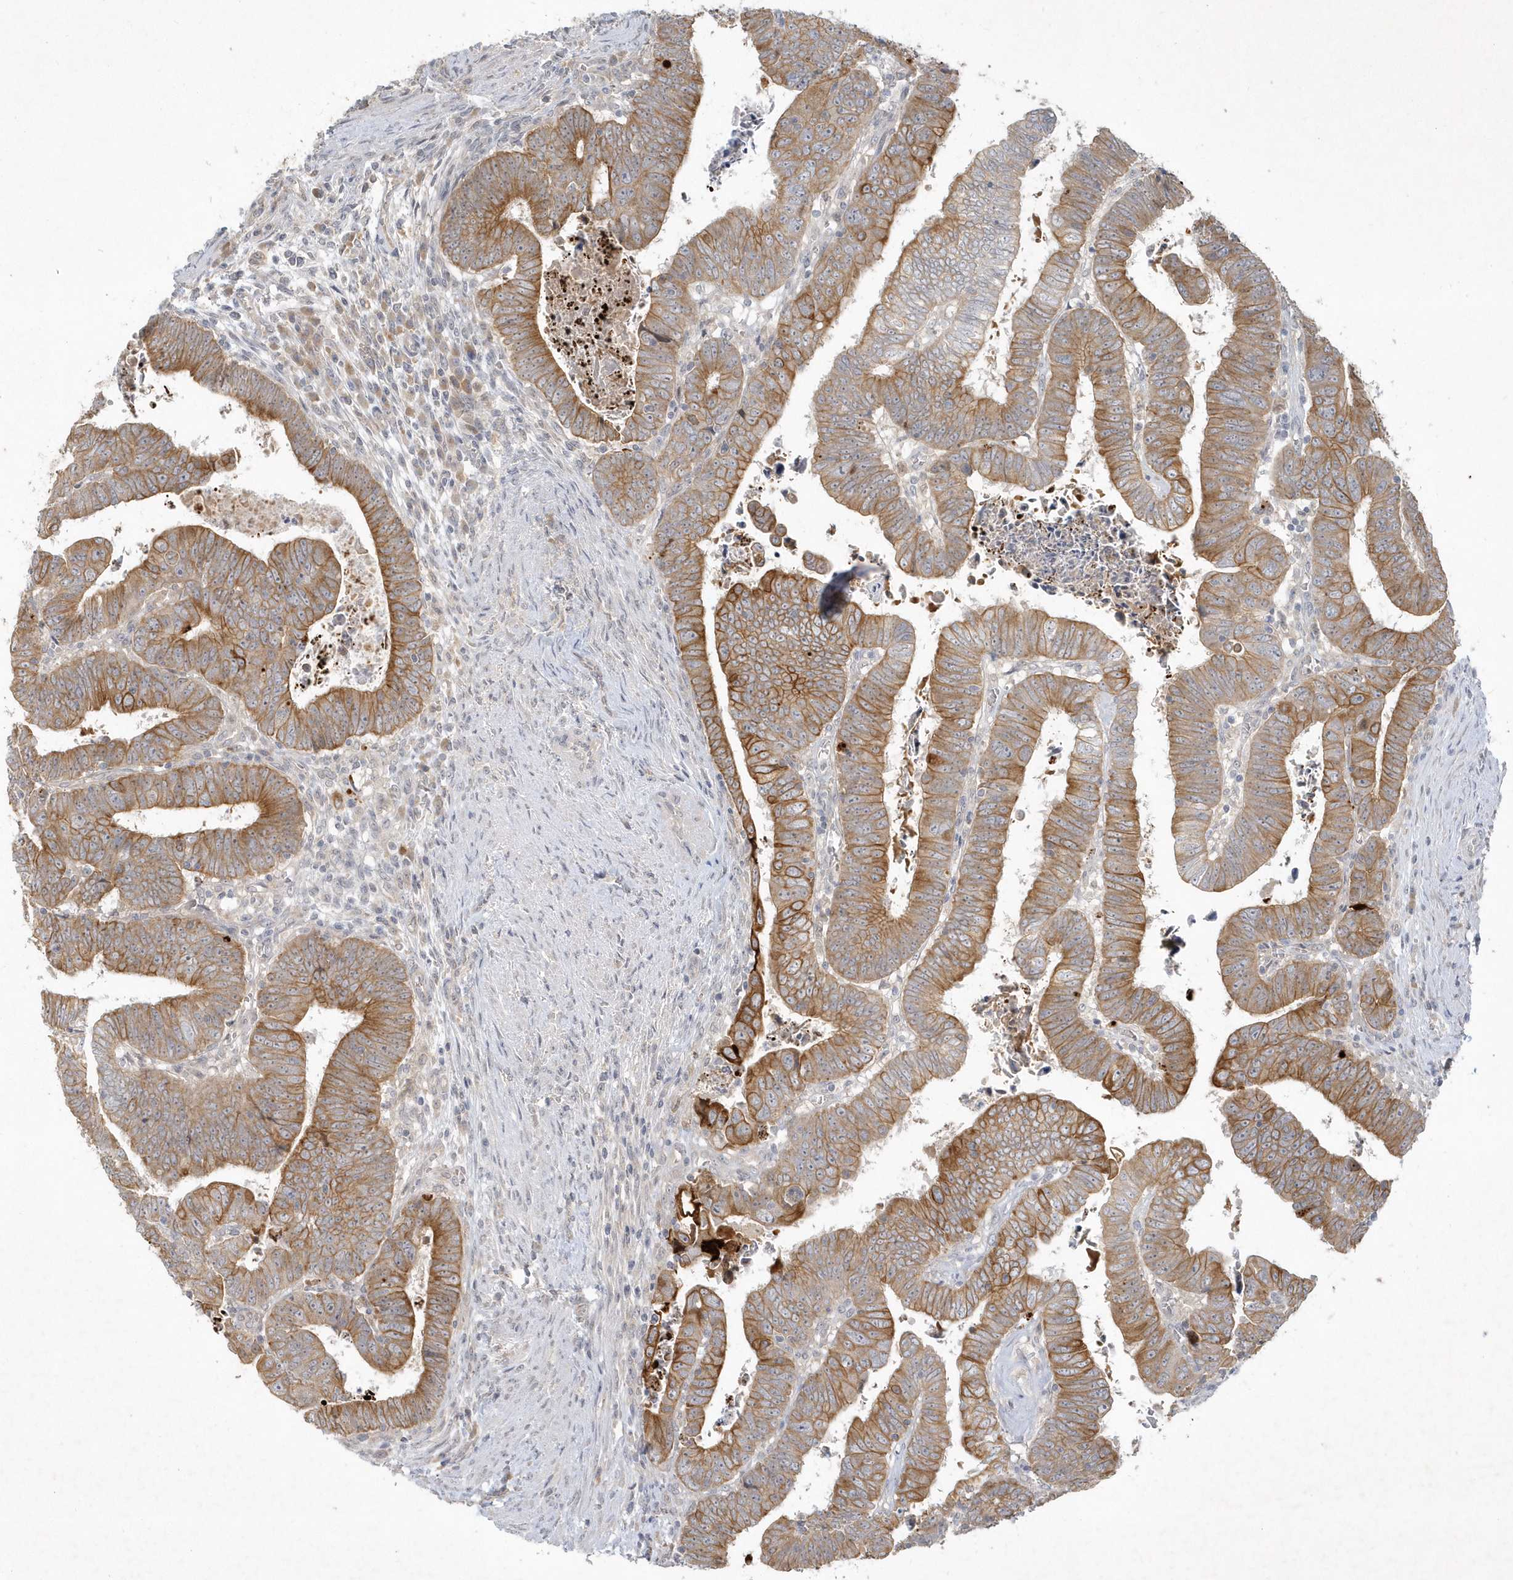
{"staining": {"intensity": "moderate", "quantity": ">75%", "location": "cytoplasmic/membranous"}, "tissue": "colorectal cancer", "cell_type": "Tumor cells", "image_type": "cancer", "snomed": [{"axis": "morphology", "description": "Normal tissue, NOS"}, {"axis": "morphology", "description": "Adenocarcinoma, NOS"}, {"axis": "topography", "description": "Rectum"}], "caption": "An image showing moderate cytoplasmic/membranous expression in about >75% of tumor cells in colorectal cancer, as visualized by brown immunohistochemical staining.", "gene": "BOD1", "patient": {"sex": "female", "age": 65}}